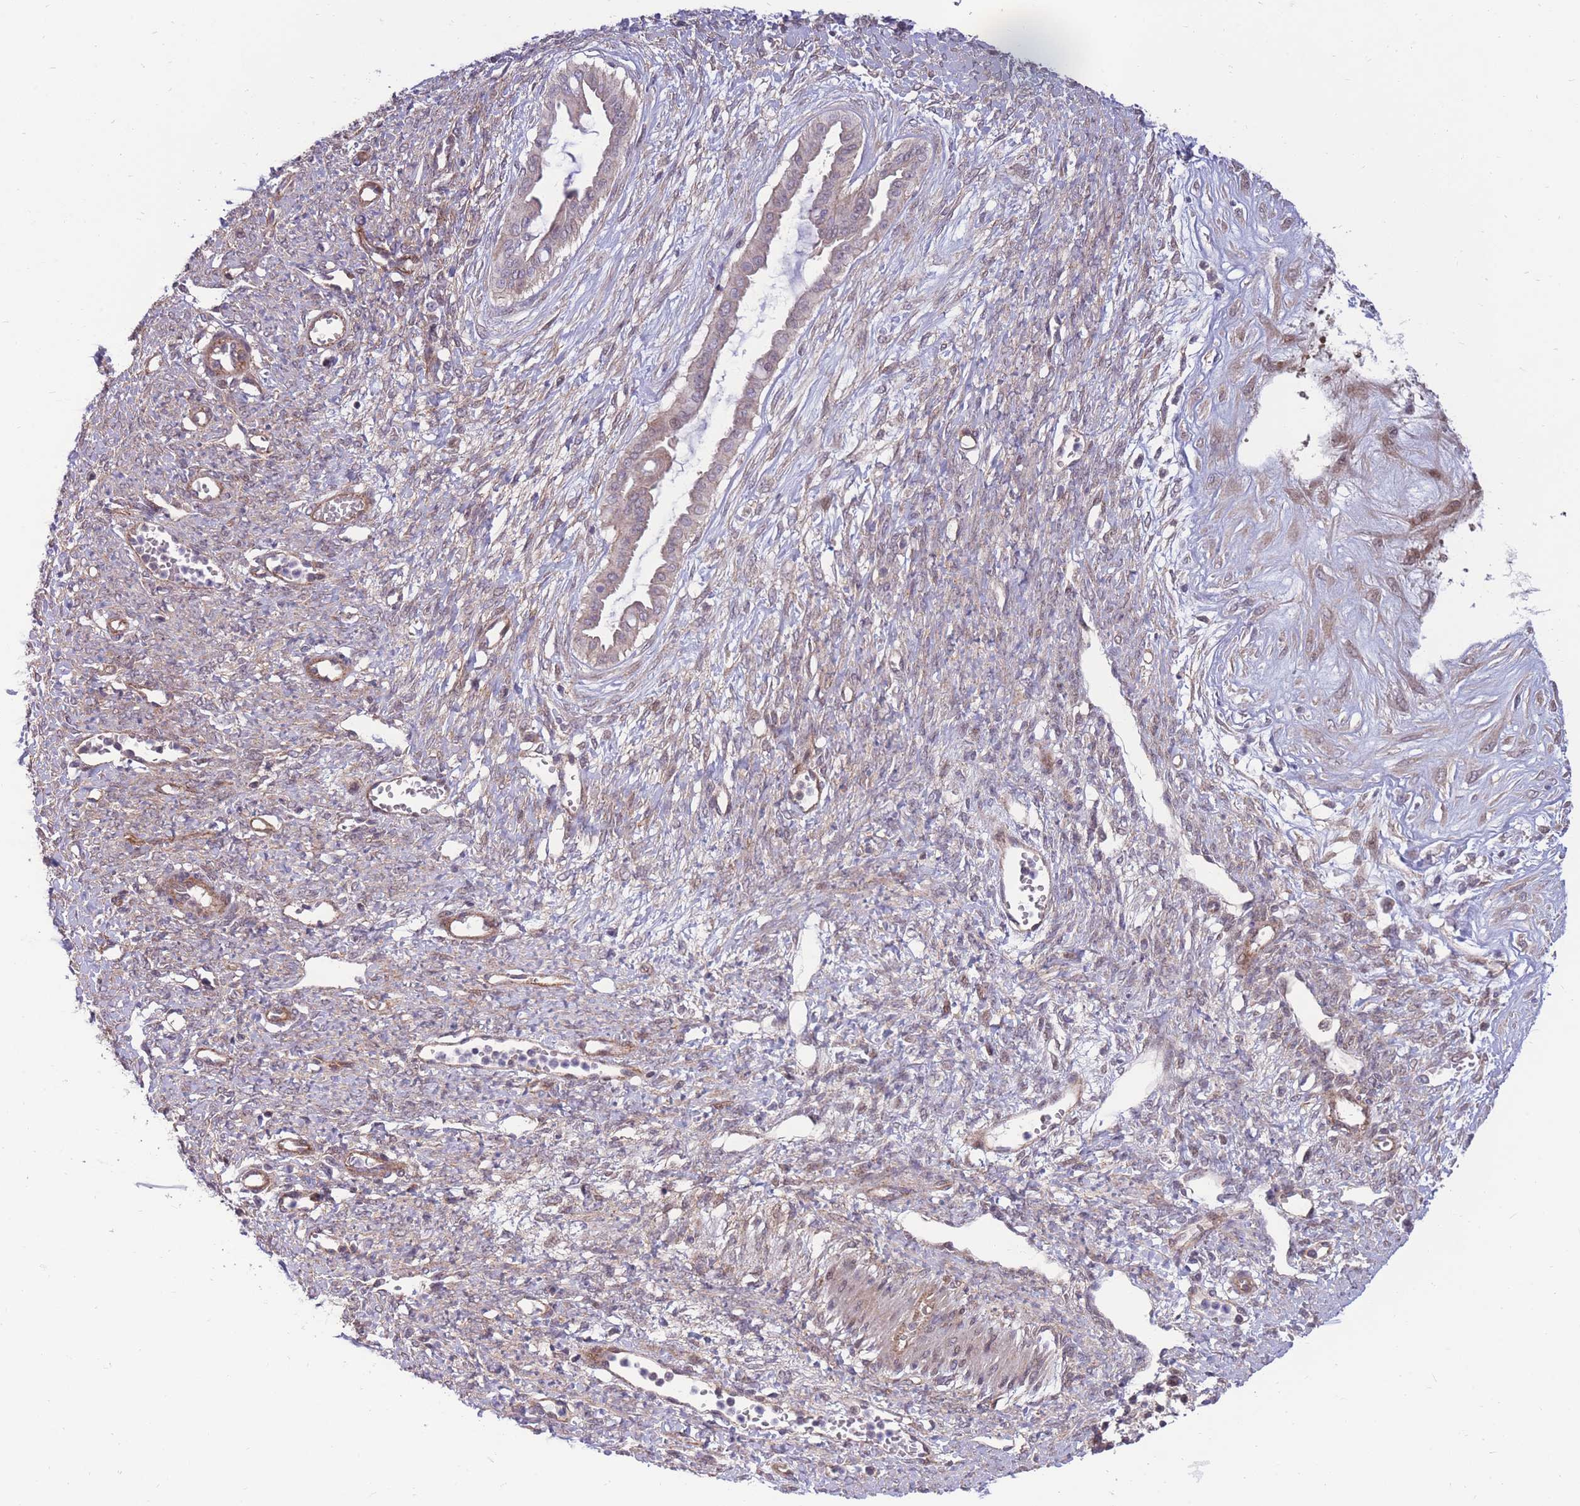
{"staining": {"intensity": "weak", "quantity": "25%-75%", "location": "cytoplasmic/membranous"}, "tissue": "ovarian cancer", "cell_type": "Tumor cells", "image_type": "cancer", "snomed": [{"axis": "morphology", "description": "Cystadenocarcinoma, mucinous, NOS"}, {"axis": "topography", "description": "Ovary"}], "caption": "Ovarian cancer (mucinous cystadenocarcinoma) stained with a protein marker shows weak staining in tumor cells.", "gene": "RIC8A", "patient": {"sex": "female", "age": 73}}